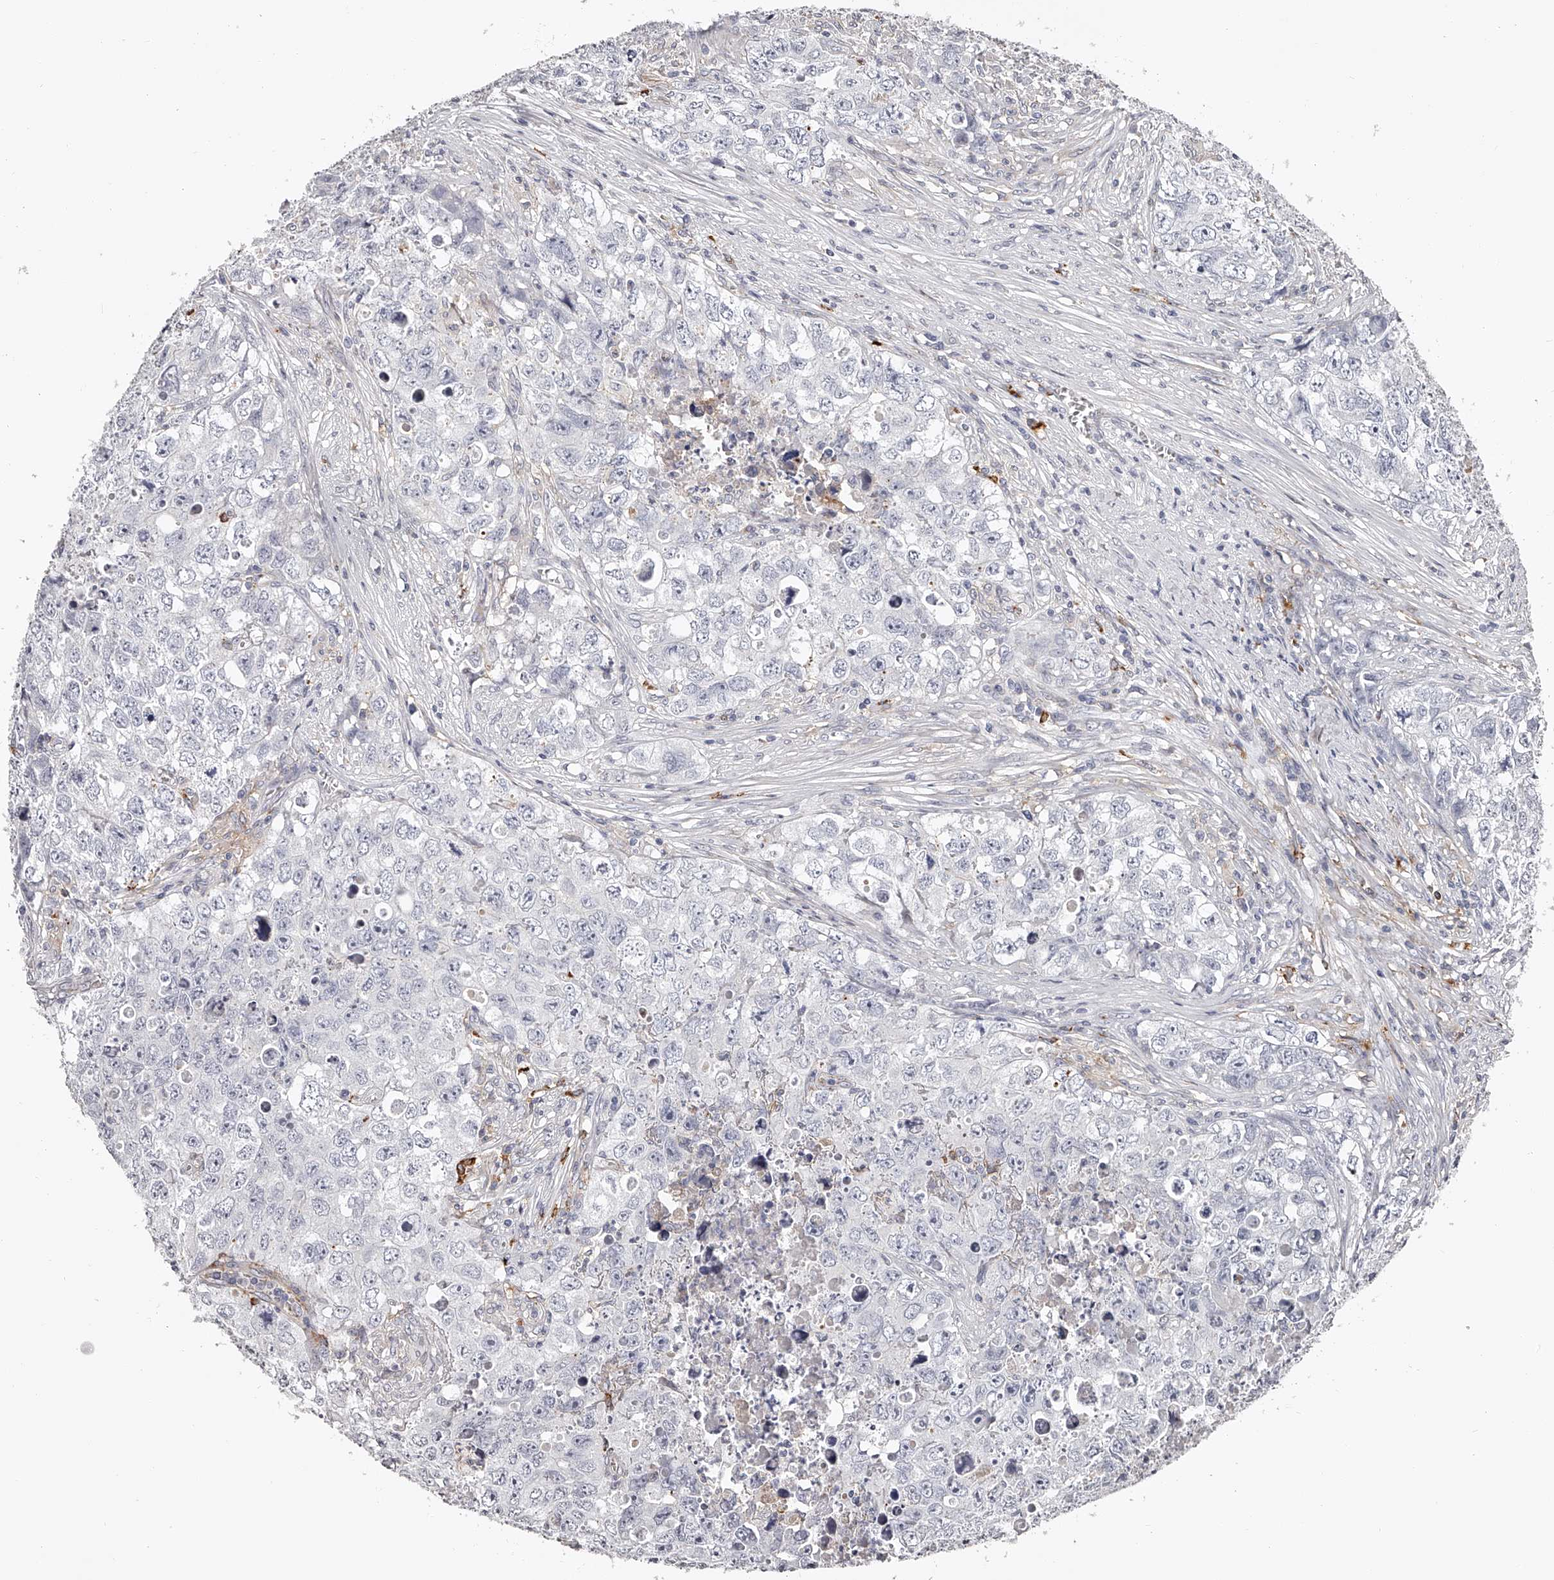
{"staining": {"intensity": "negative", "quantity": "none", "location": "none"}, "tissue": "testis cancer", "cell_type": "Tumor cells", "image_type": "cancer", "snomed": [{"axis": "morphology", "description": "Seminoma, NOS"}, {"axis": "morphology", "description": "Carcinoma, Embryonal, NOS"}, {"axis": "topography", "description": "Testis"}], "caption": "A photomicrograph of testis cancer (embryonal carcinoma) stained for a protein displays no brown staining in tumor cells.", "gene": "PACSIN1", "patient": {"sex": "male", "age": 43}}